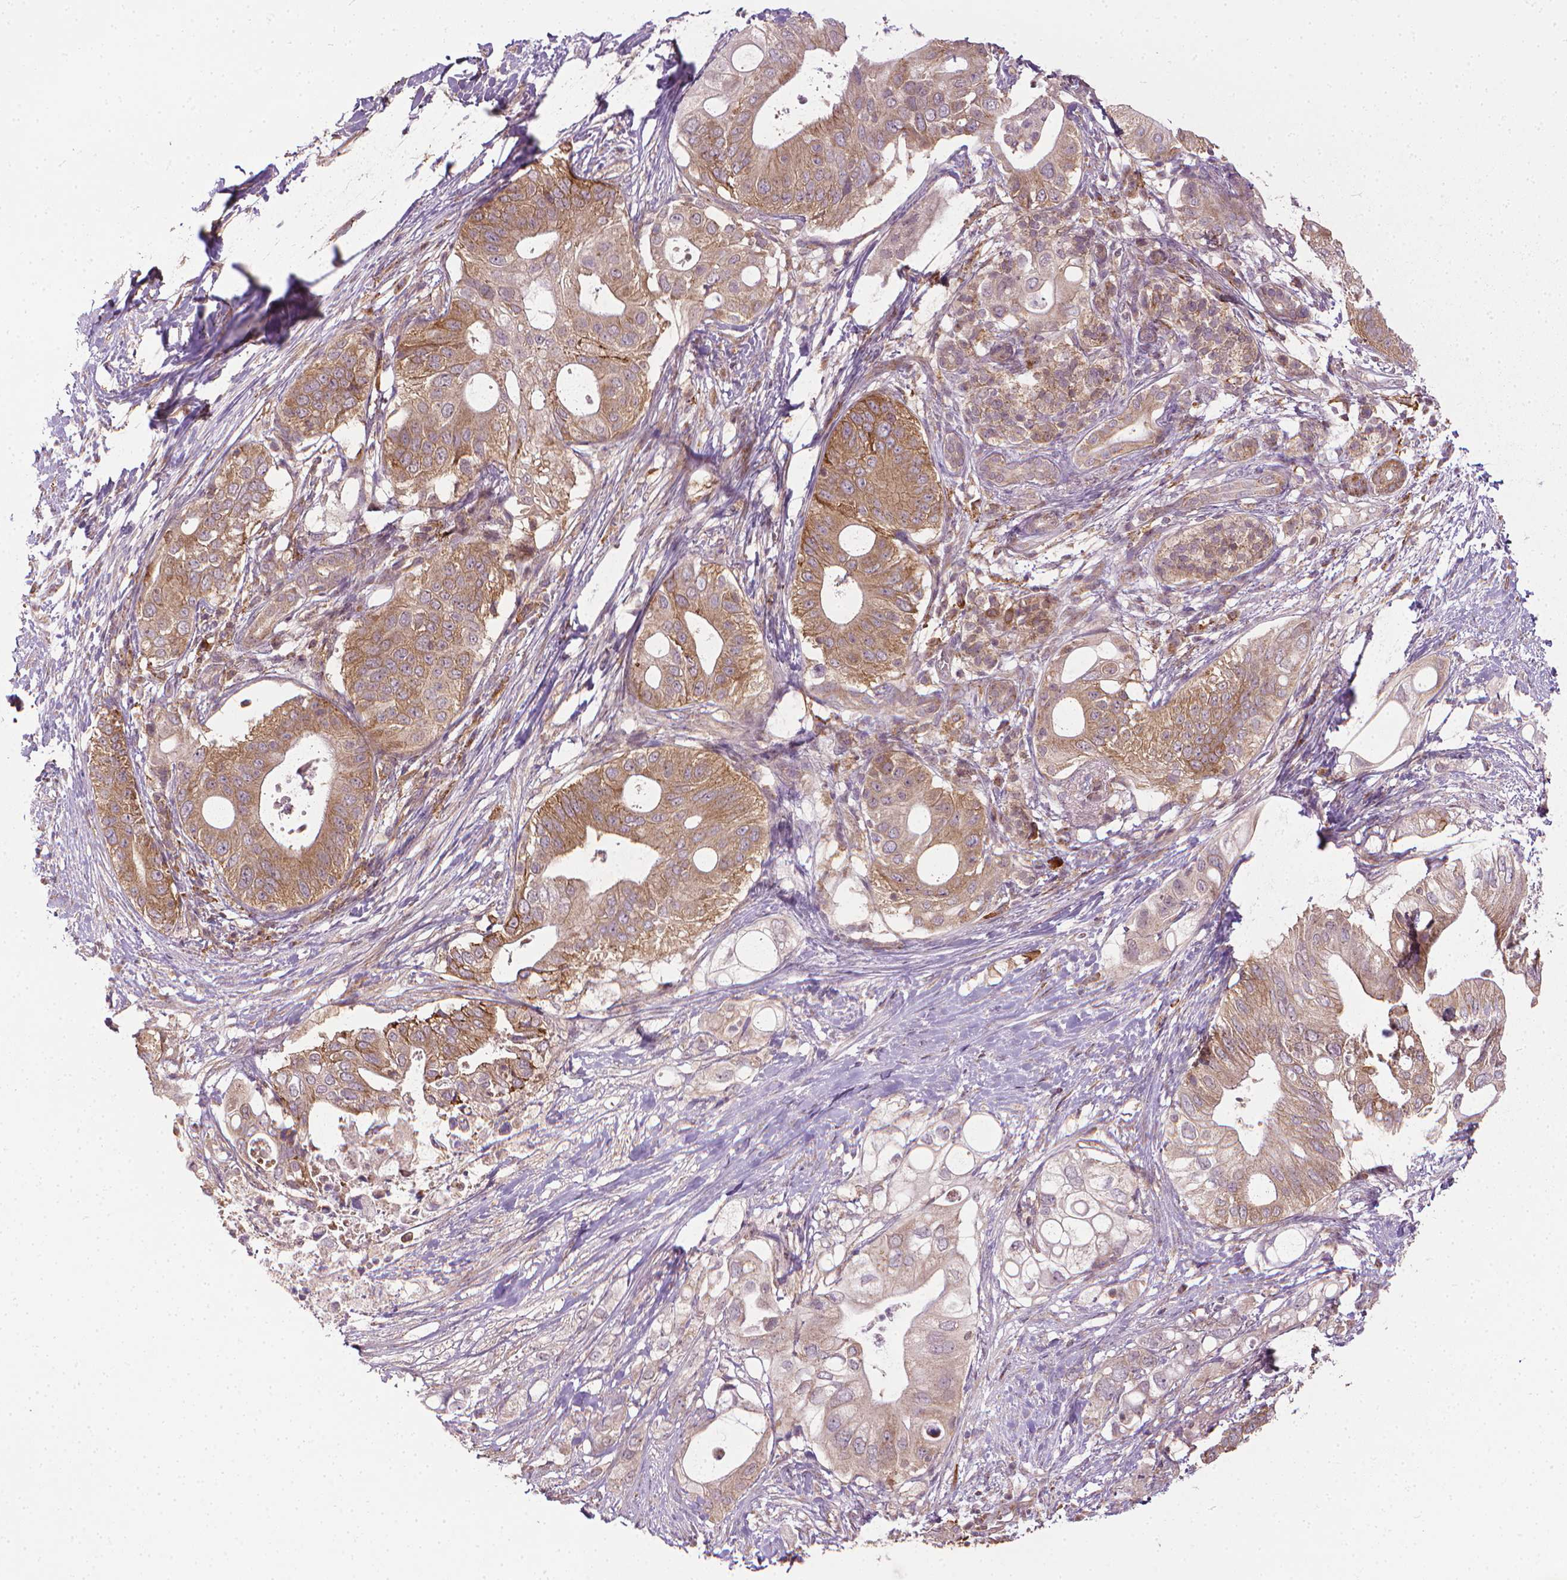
{"staining": {"intensity": "moderate", "quantity": ">75%", "location": "cytoplasmic/membranous"}, "tissue": "pancreatic cancer", "cell_type": "Tumor cells", "image_type": "cancer", "snomed": [{"axis": "morphology", "description": "Adenocarcinoma, NOS"}, {"axis": "topography", "description": "Pancreas"}], "caption": "Tumor cells display moderate cytoplasmic/membranous expression in approximately >75% of cells in pancreatic cancer (adenocarcinoma).", "gene": "PRAG1", "patient": {"sex": "female", "age": 72}}